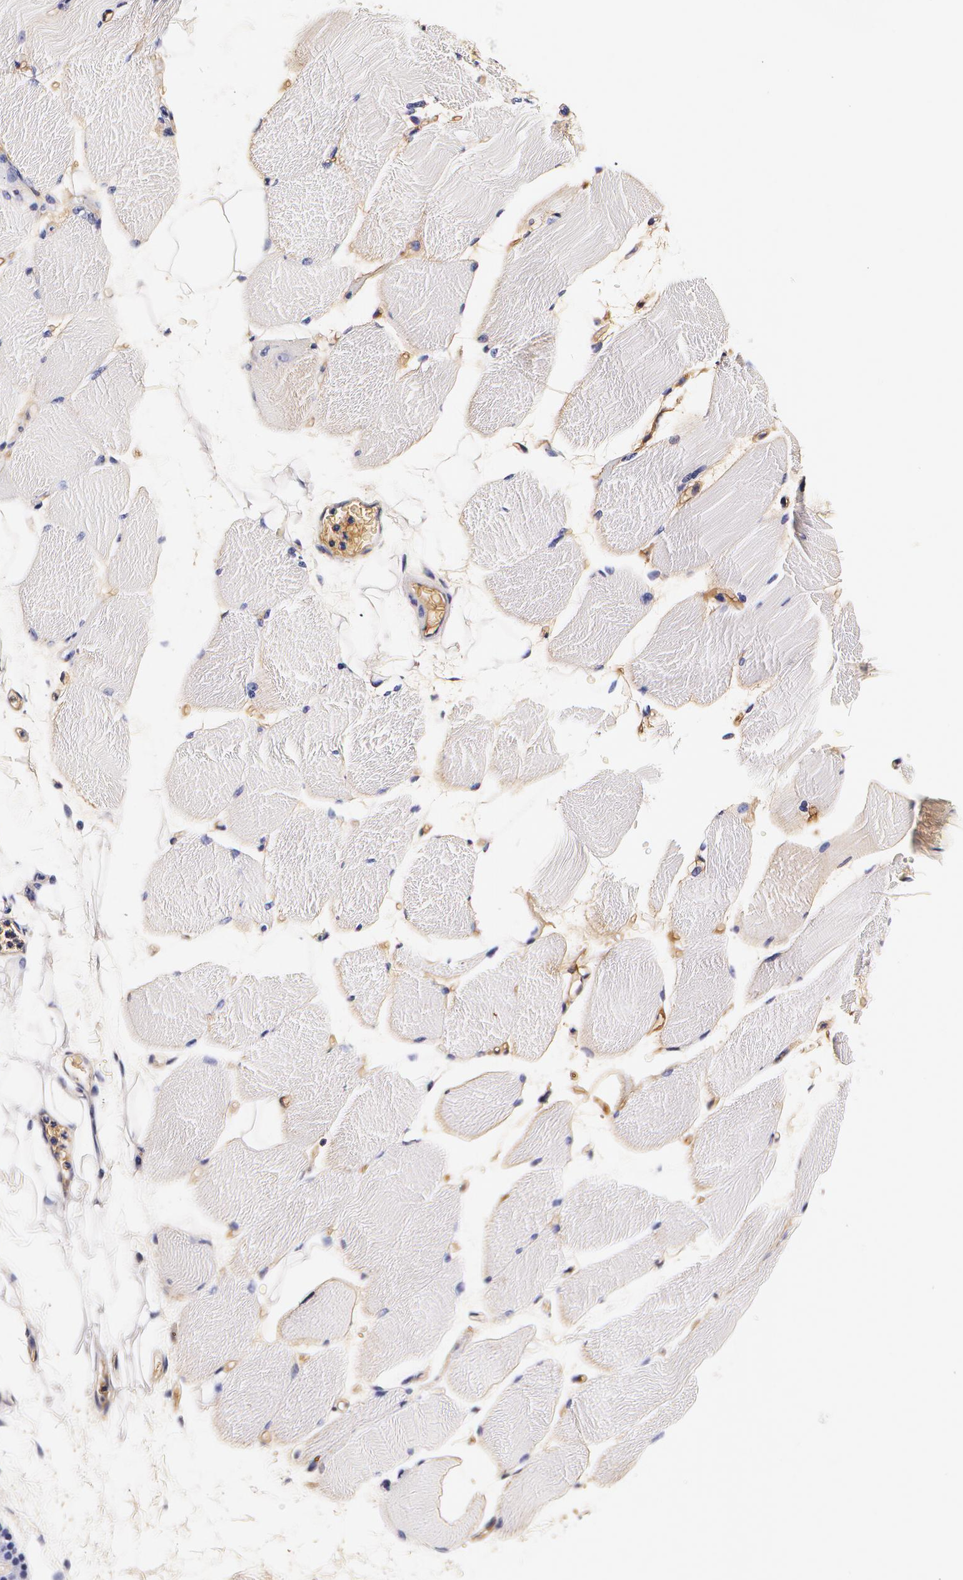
{"staining": {"intensity": "weak", "quantity": "<25%", "location": "cytoplasmic/membranous"}, "tissue": "skeletal muscle", "cell_type": "Myocytes", "image_type": "normal", "snomed": [{"axis": "morphology", "description": "Normal tissue, NOS"}, {"axis": "topography", "description": "Skeletal muscle"}, {"axis": "topography", "description": "Parathyroid gland"}], "caption": "Immunohistochemistry histopathology image of unremarkable skeletal muscle: human skeletal muscle stained with DAB (3,3'-diaminobenzidine) shows no significant protein expression in myocytes.", "gene": "TTR", "patient": {"sex": "female", "age": 37}}